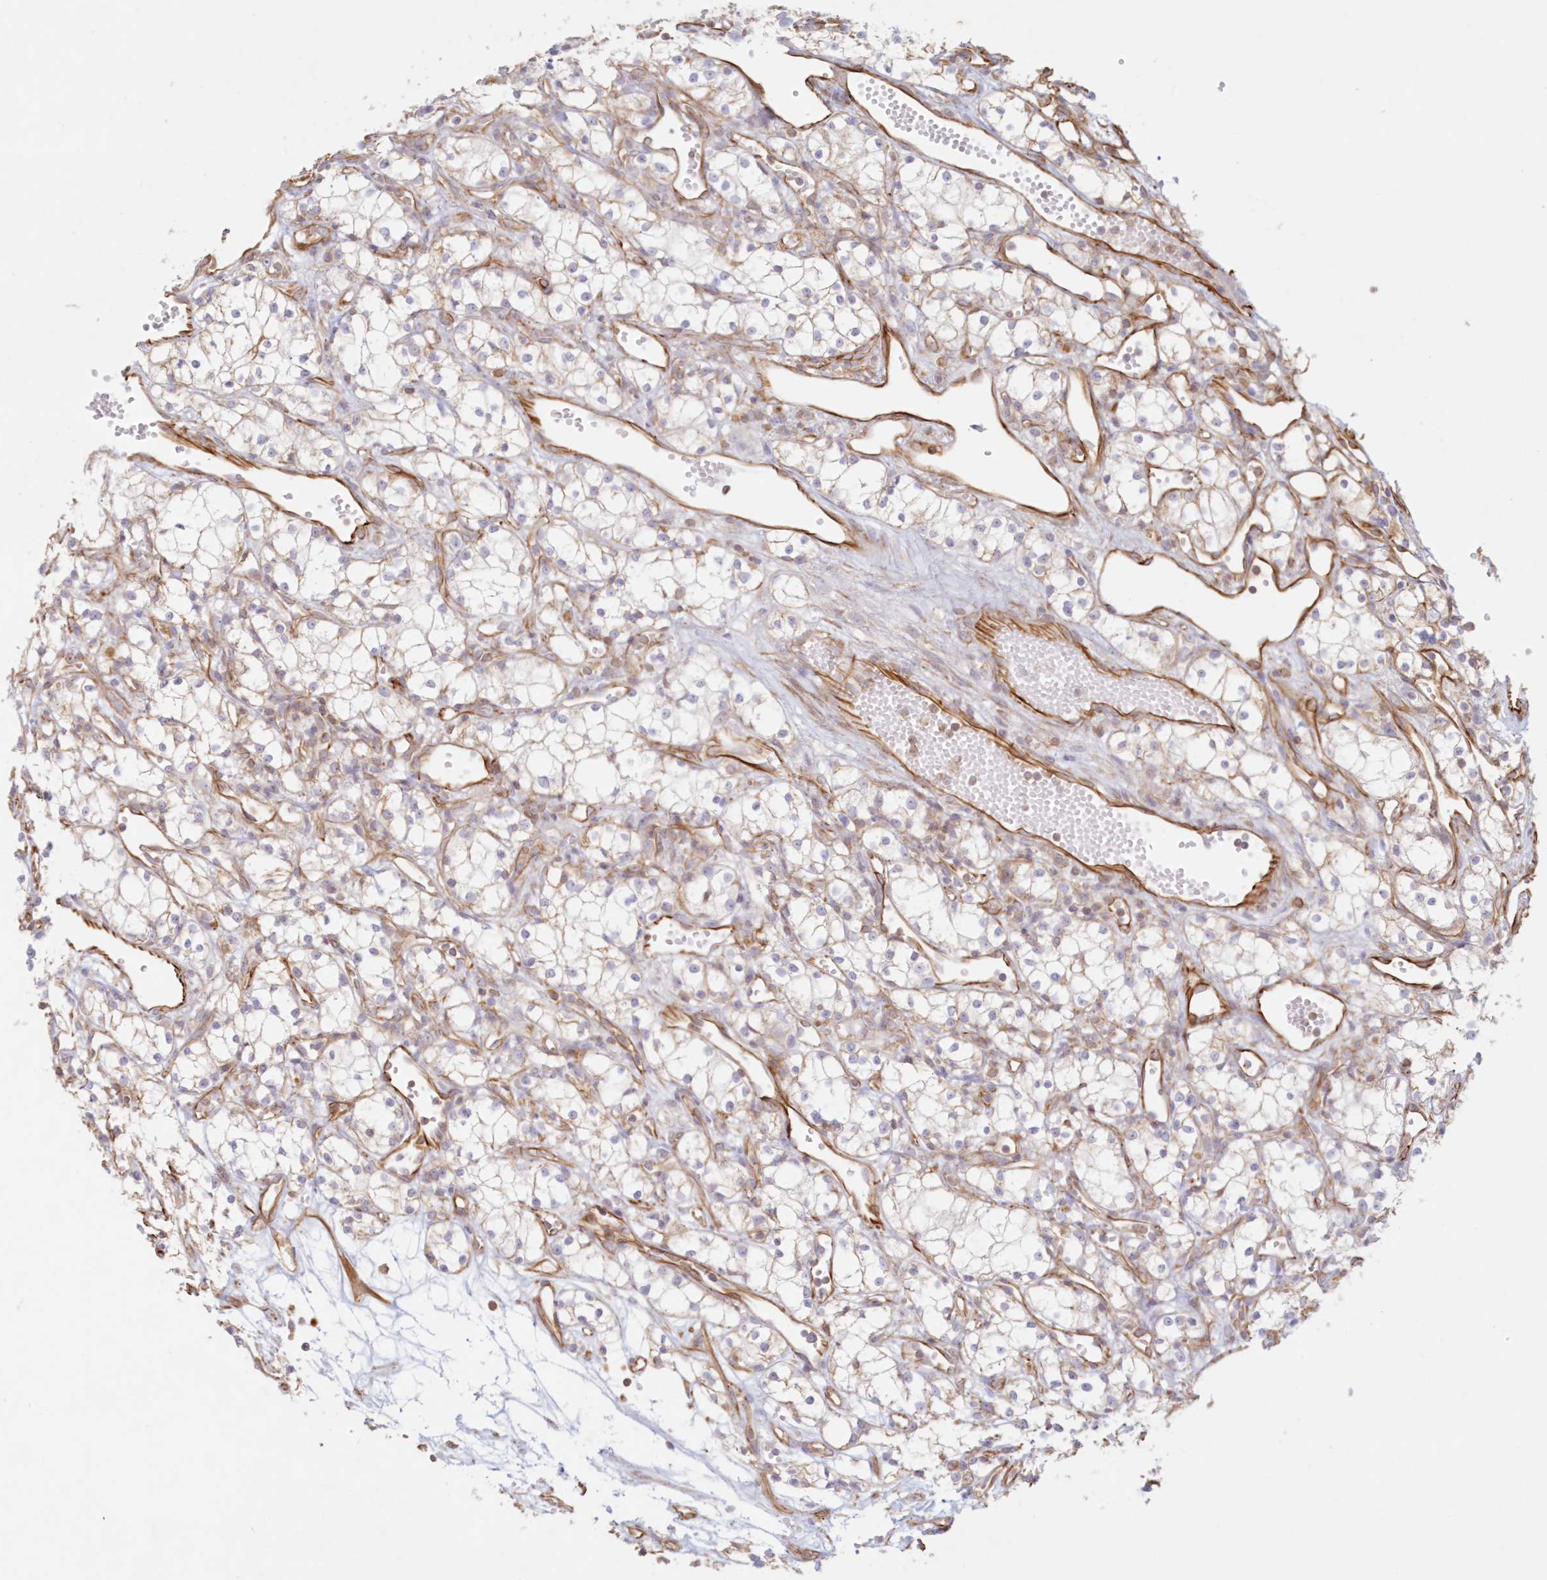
{"staining": {"intensity": "negative", "quantity": "none", "location": "none"}, "tissue": "renal cancer", "cell_type": "Tumor cells", "image_type": "cancer", "snomed": [{"axis": "morphology", "description": "Adenocarcinoma, NOS"}, {"axis": "topography", "description": "Kidney"}], "caption": "Tumor cells are negative for protein expression in human renal adenocarcinoma. Brightfield microscopy of IHC stained with DAB (3,3'-diaminobenzidine) (brown) and hematoxylin (blue), captured at high magnification.", "gene": "DMRTB1", "patient": {"sex": "male", "age": 59}}